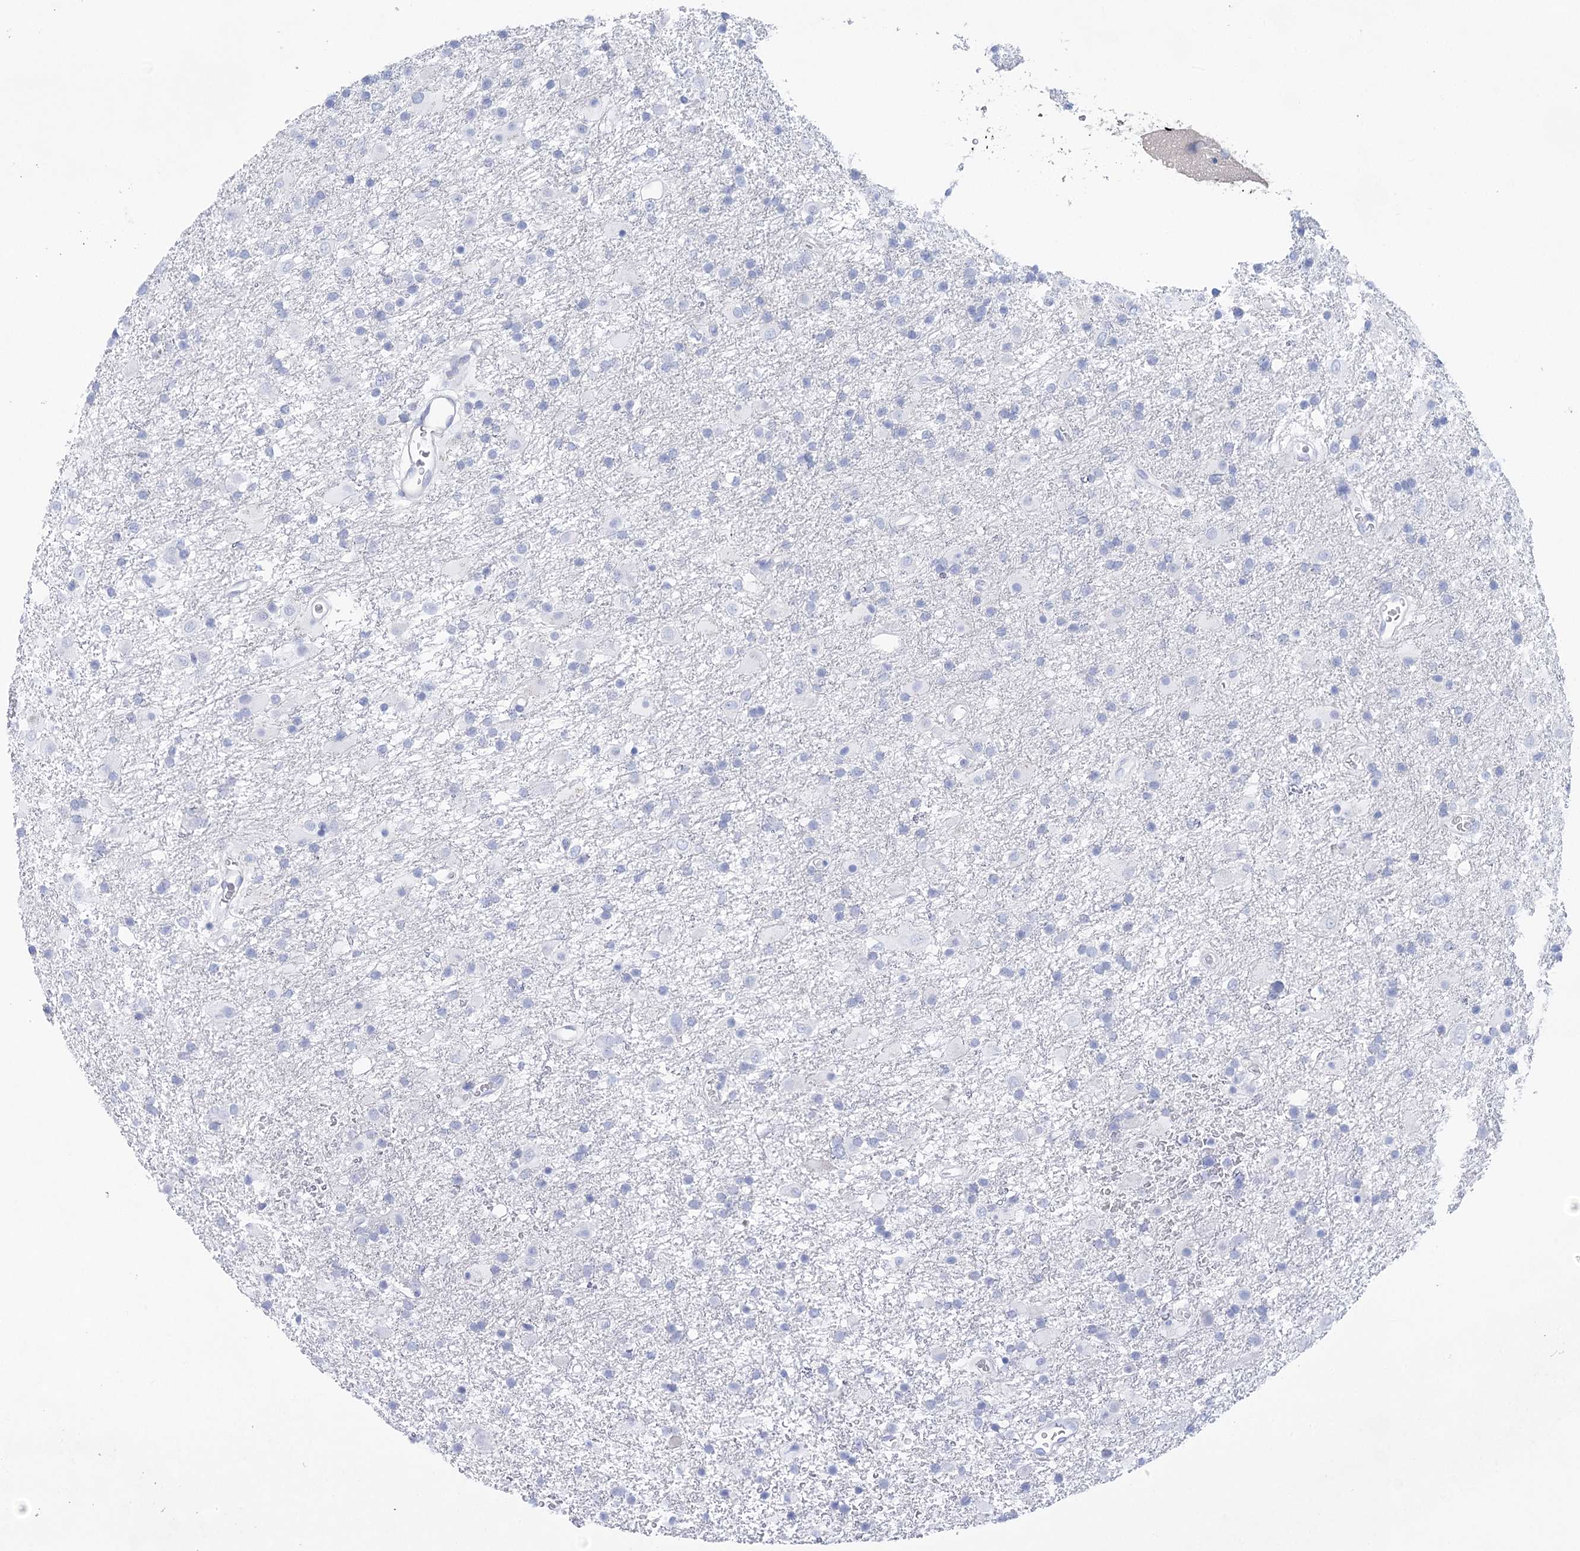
{"staining": {"intensity": "negative", "quantity": "none", "location": "none"}, "tissue": "glioma", "cell_type": "Tumor cells", "image_type": "cancer", "snomed": [{"axis": "morphology", "description": "Glioma, malignant, Low grade"}, {"axis": "topography", "description": "Brain"}], "caption": "Immunohistochemistry (IHC) histopathology image of human malignant glioma (low-grade) stained for a protein (brown), which reveals no positivity in tumor cells. The staining was performed using DAB (3,3'-diaminobenzidine) to visualize the protein expression in brown, while the nuclei were stained in blue with hematoxylin (Magnification: 20x).", "gene": "LALBA", "patient": {"sex": "male", "age": 65}}